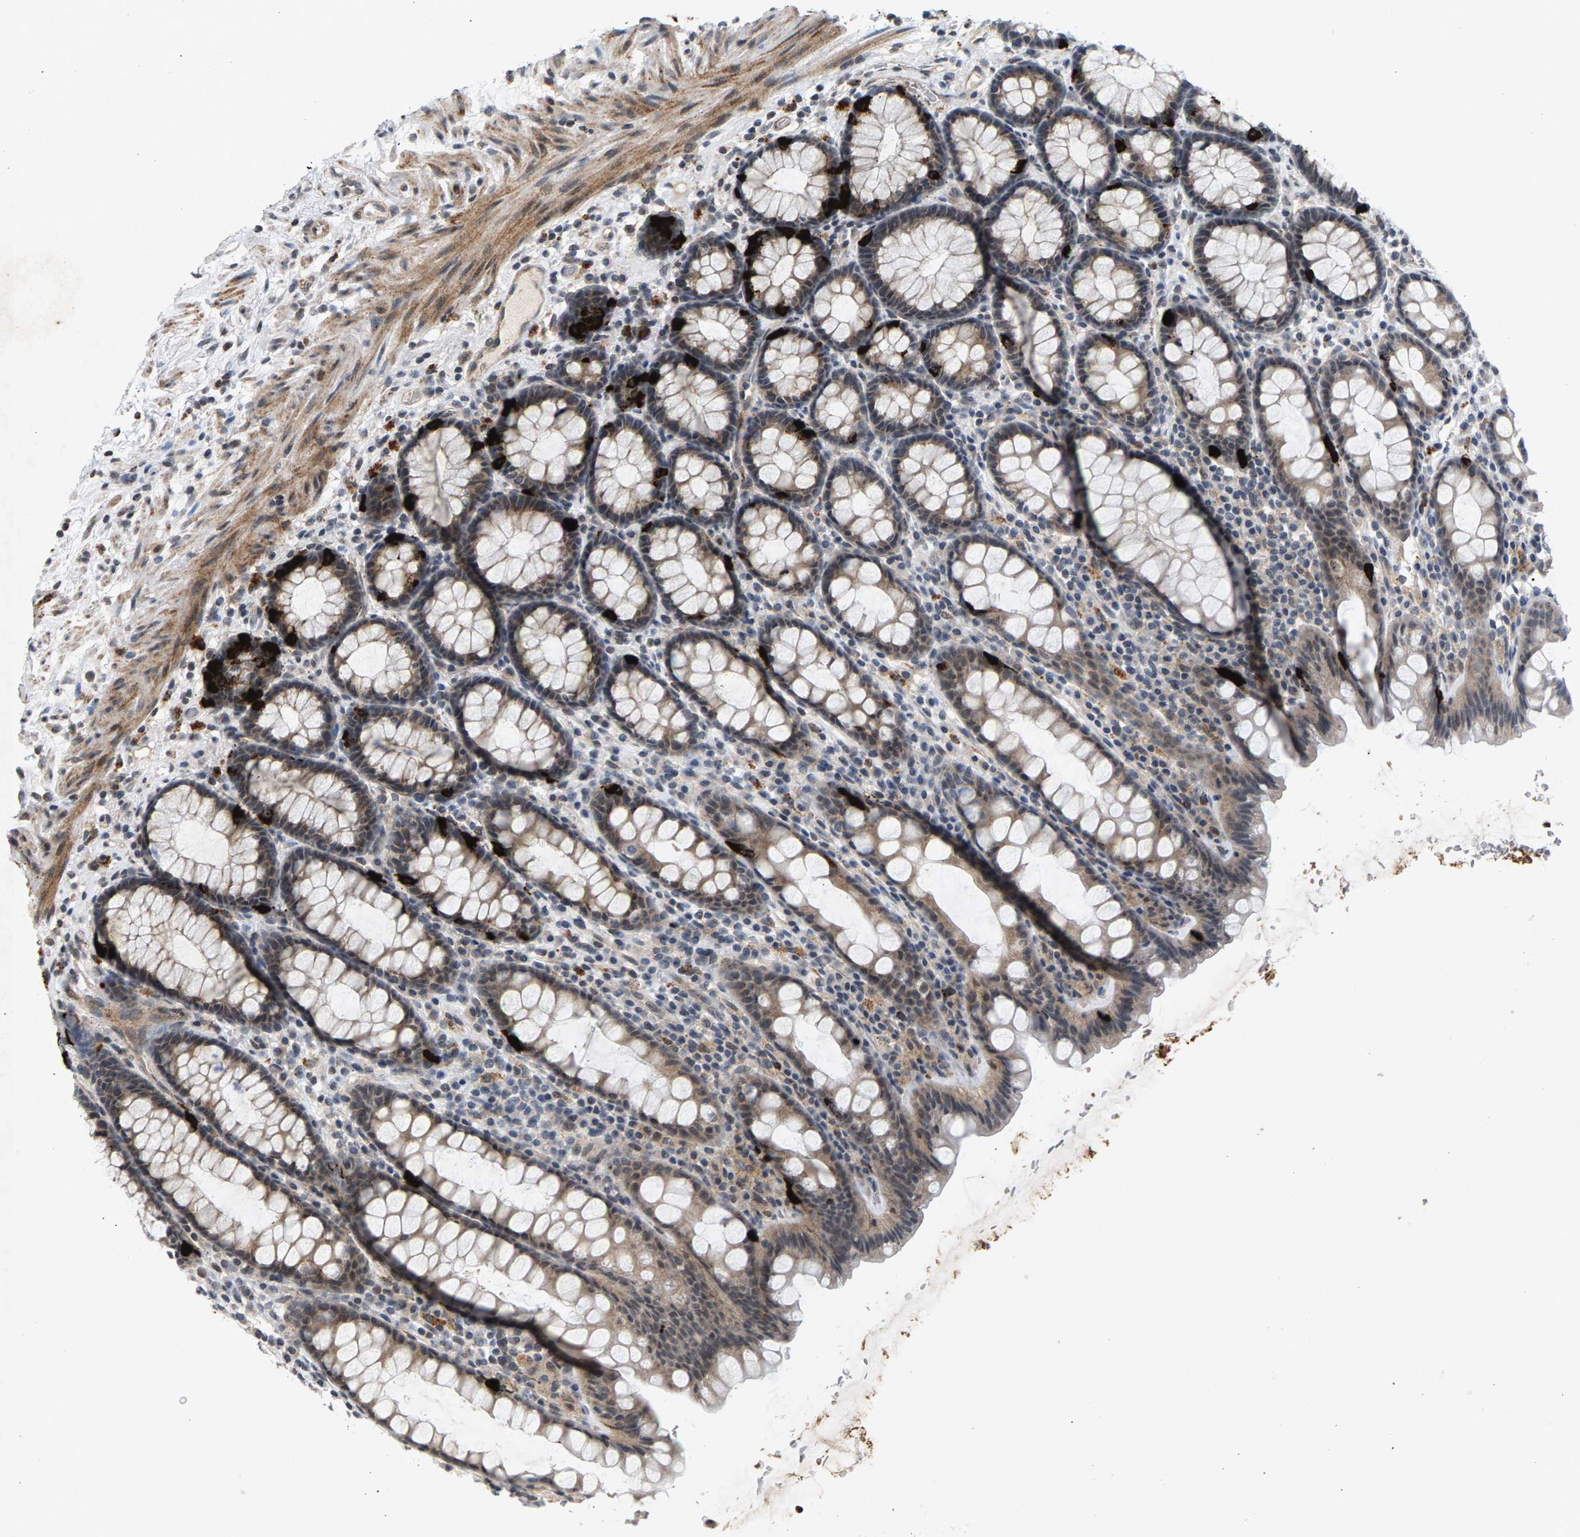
{"staining": {"intensity": "strong", "quantity": "<25%", "location": "cytoplasmic/membranous"}, "tissue": "rectum", "cell_type": "Glandular cells", "image_type": "normal", "snomed": [{"axis": "morphology", "description": "Normal tissue, NOS"}, {"axis": "topography", "description": "Rectum"}], "caption": "Protein staining by immunohistochemistry reveals strong cytoplasmic/membranous staining in about <25% of glandular cells in normal rectum. The staining was performed using DAB (3,3'-diaminobenzidine), with brown indicating positive protein expression. Nuclei are stained blue with hematoxylin.", "gene": "ZPR1", "patient": {"sex": "male", "age": 92}}